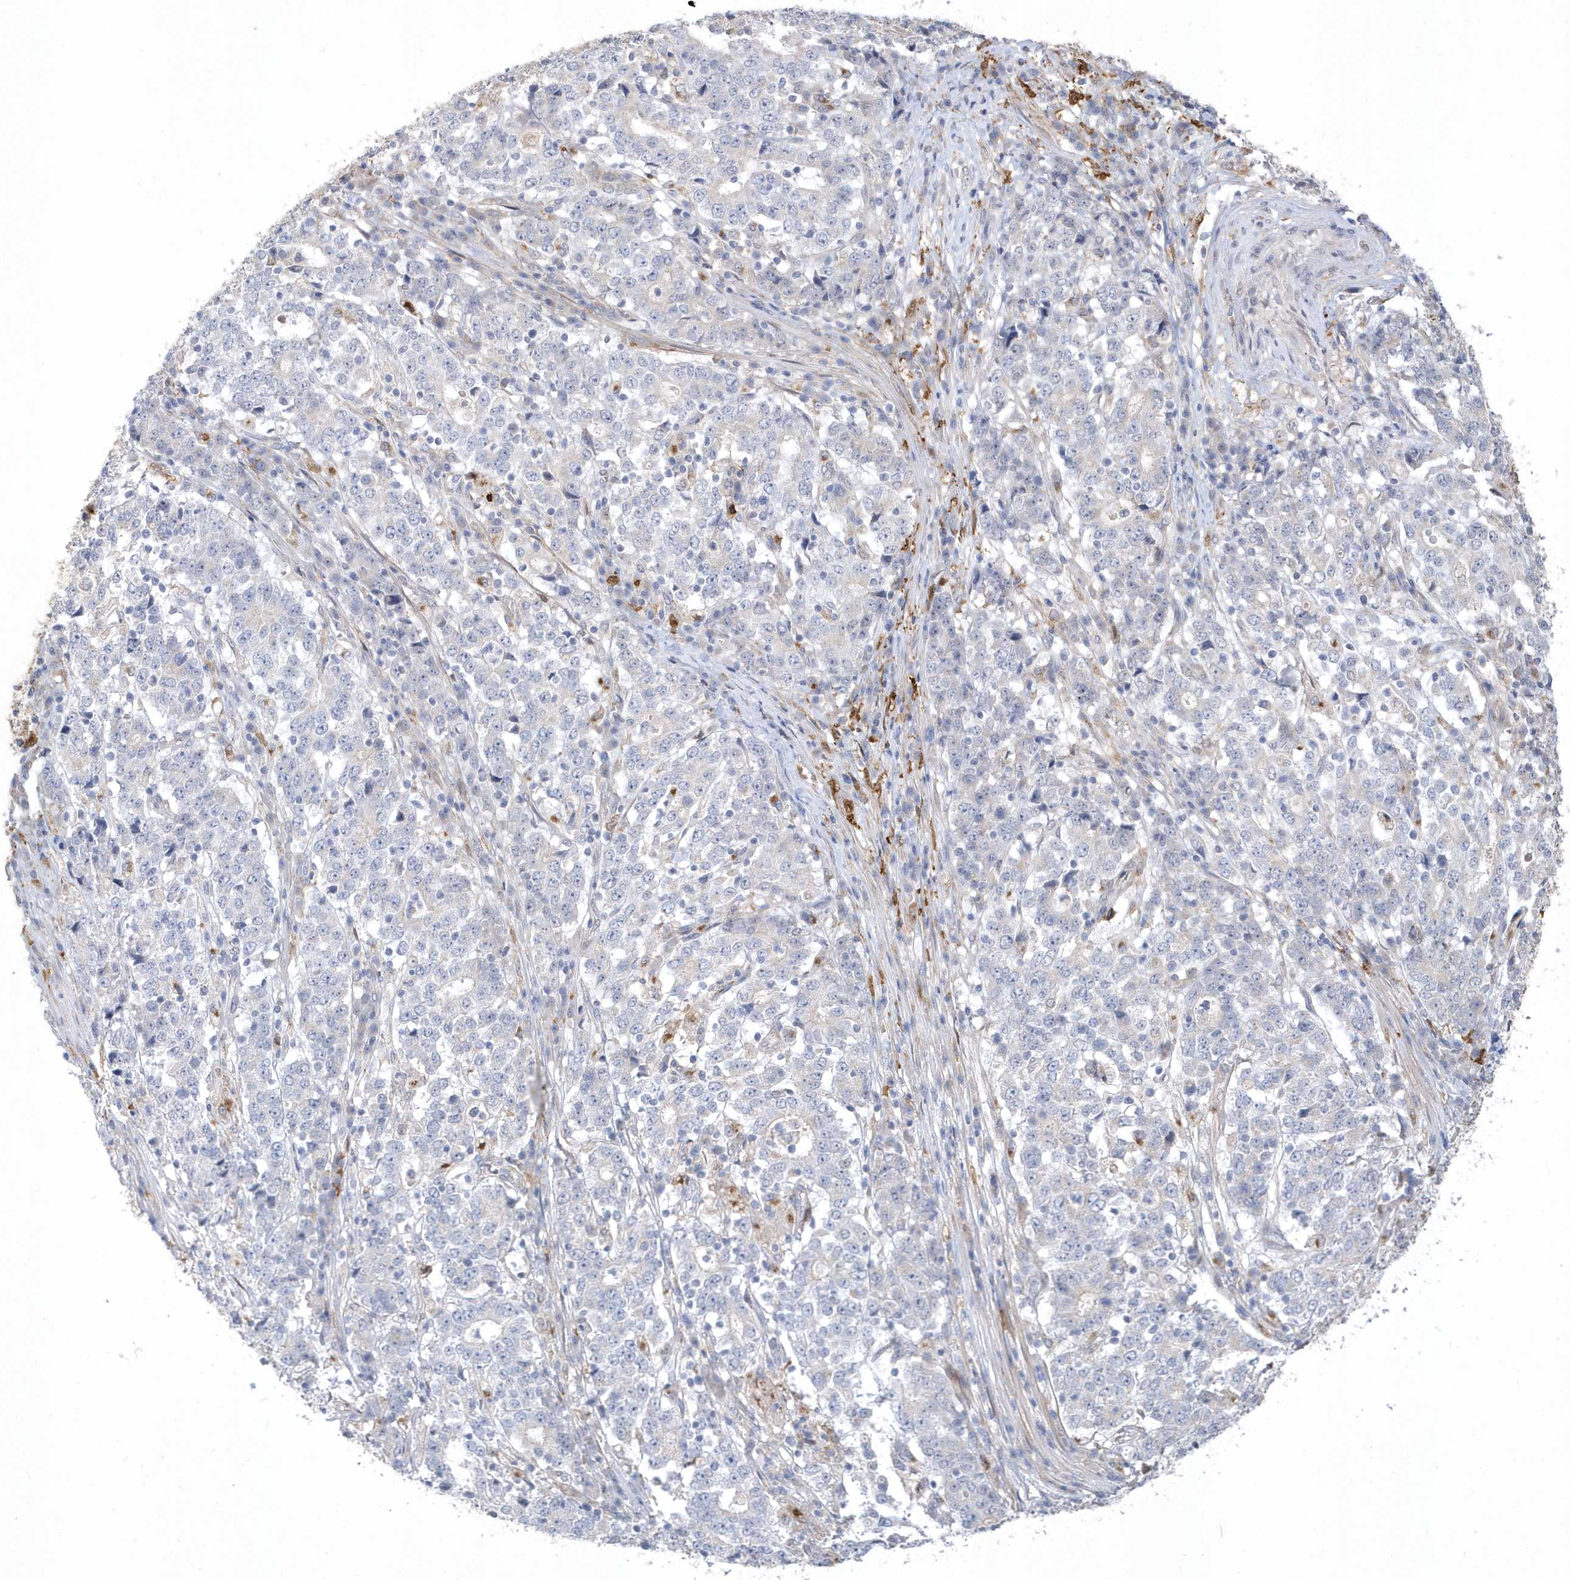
{"staining": {"intensity": "negative", "quantity": "none", "location": "none"}, "tissue": "stomach cancer", "cell_type": "Tumor cells", "image_type": "cancer", "snomed": [{"axis": "morphology", "description": "Adenocarcinoma, NOS"}, {"axis": "topography", "description": "Stomach"}], "caption": "The immunohistochemistry (IHC) micrograph has no significant positivity in tumor cells of stomach adenocarcinoma tissue.", "gene": "TSPEAR", "patient": {"sex": "male", "age": 59}}